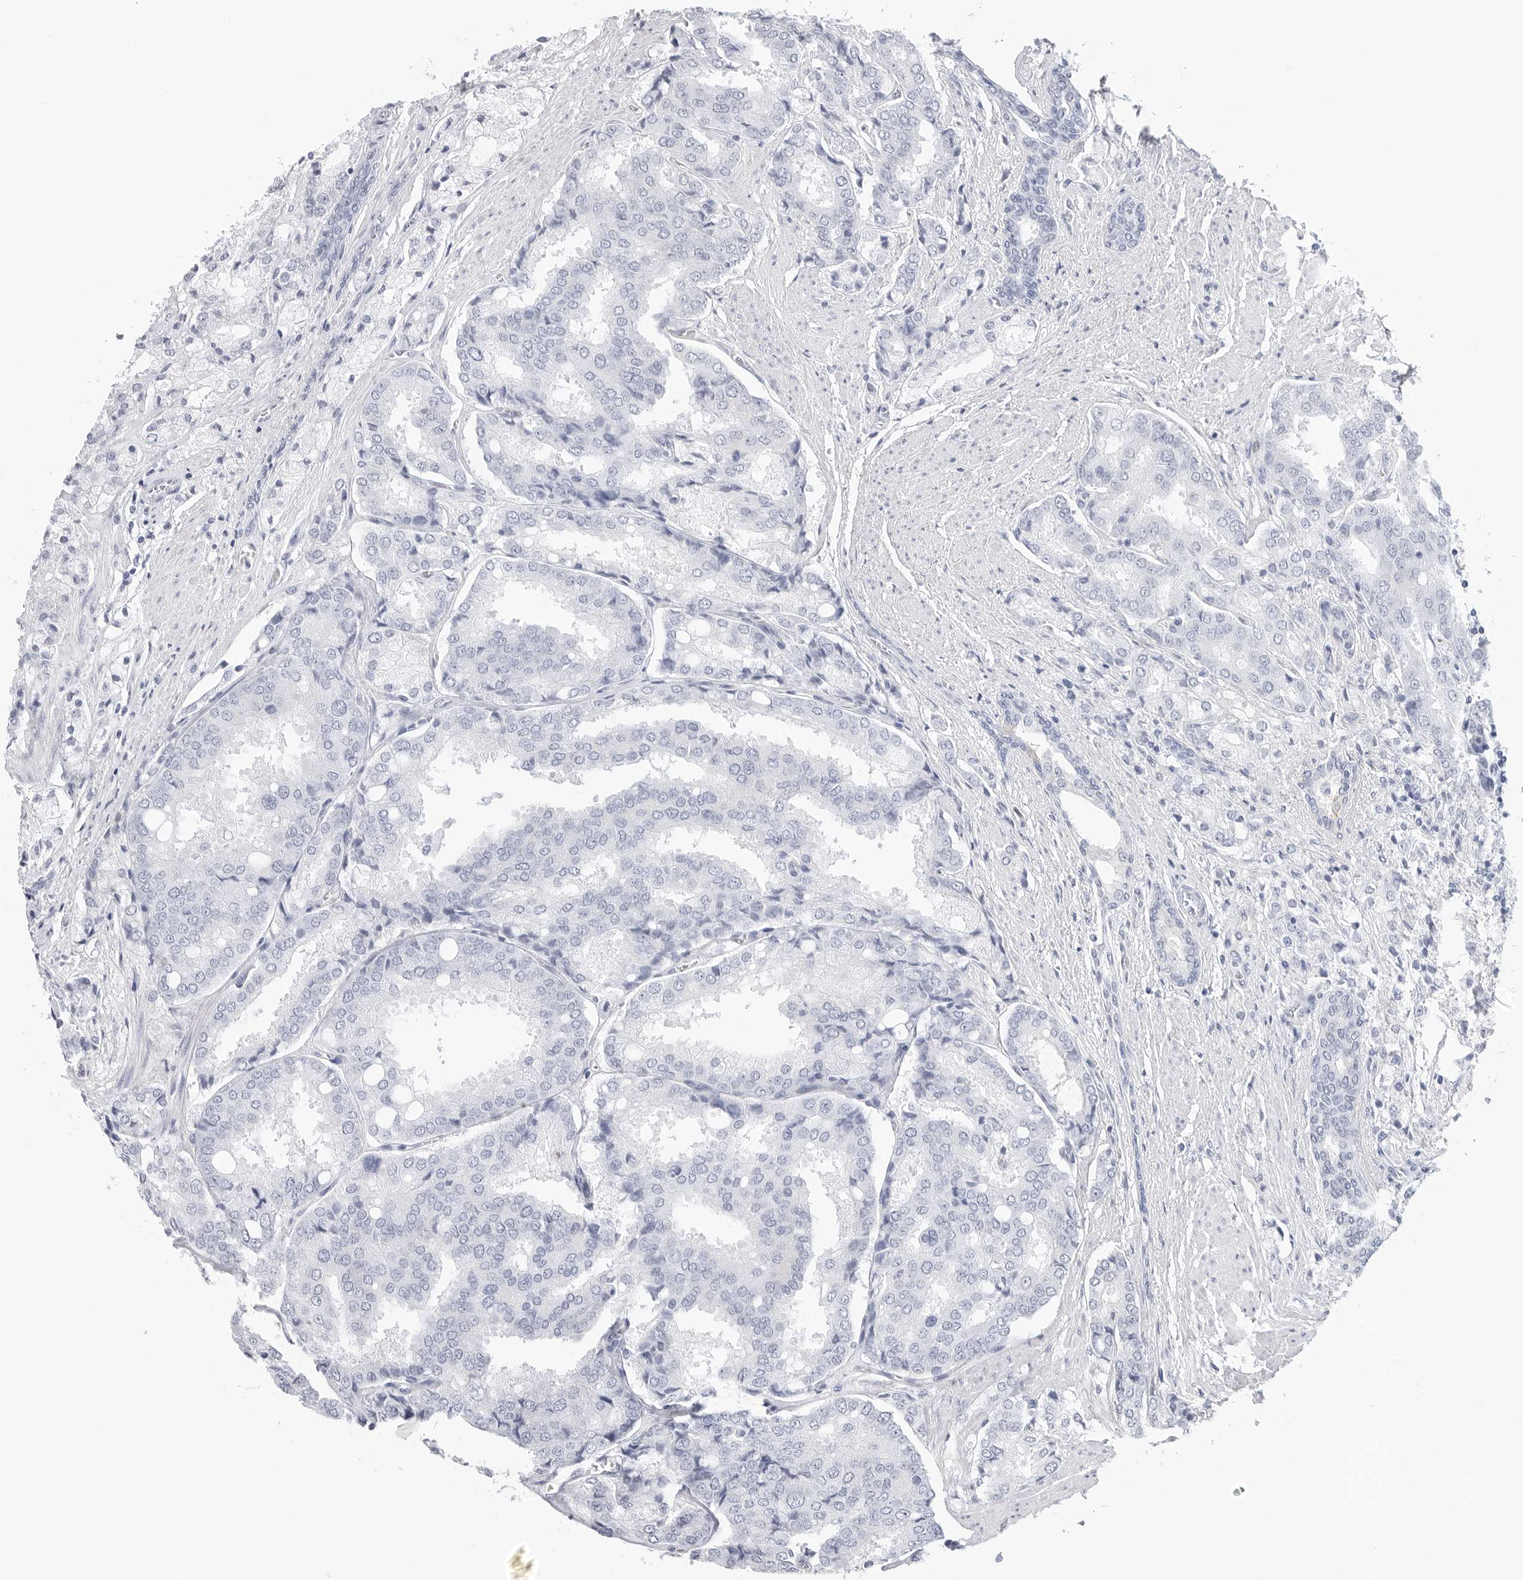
{"staining": {"intensity": "negative", "quantity": "none", "location": "none"}, "tissue": "prostate cancer", "cell_type": "Tumor cells", "image_type": "cancer", "snomed": [{"axis": "morphology", "description": "Adenocarcinoma, High grade"}, {"axis": "topography", "description": "Prostate"}], "caption": "High magnification brightfield microscopy of prostate cancer (high-grade adenocarcinoma) stained with DAB (brown) and counterstained with hematoxylin (blue): tumor cells show no significant positivity.", "gene": "SLC19A1", "patient": {"sex": "male", "age": 50}}